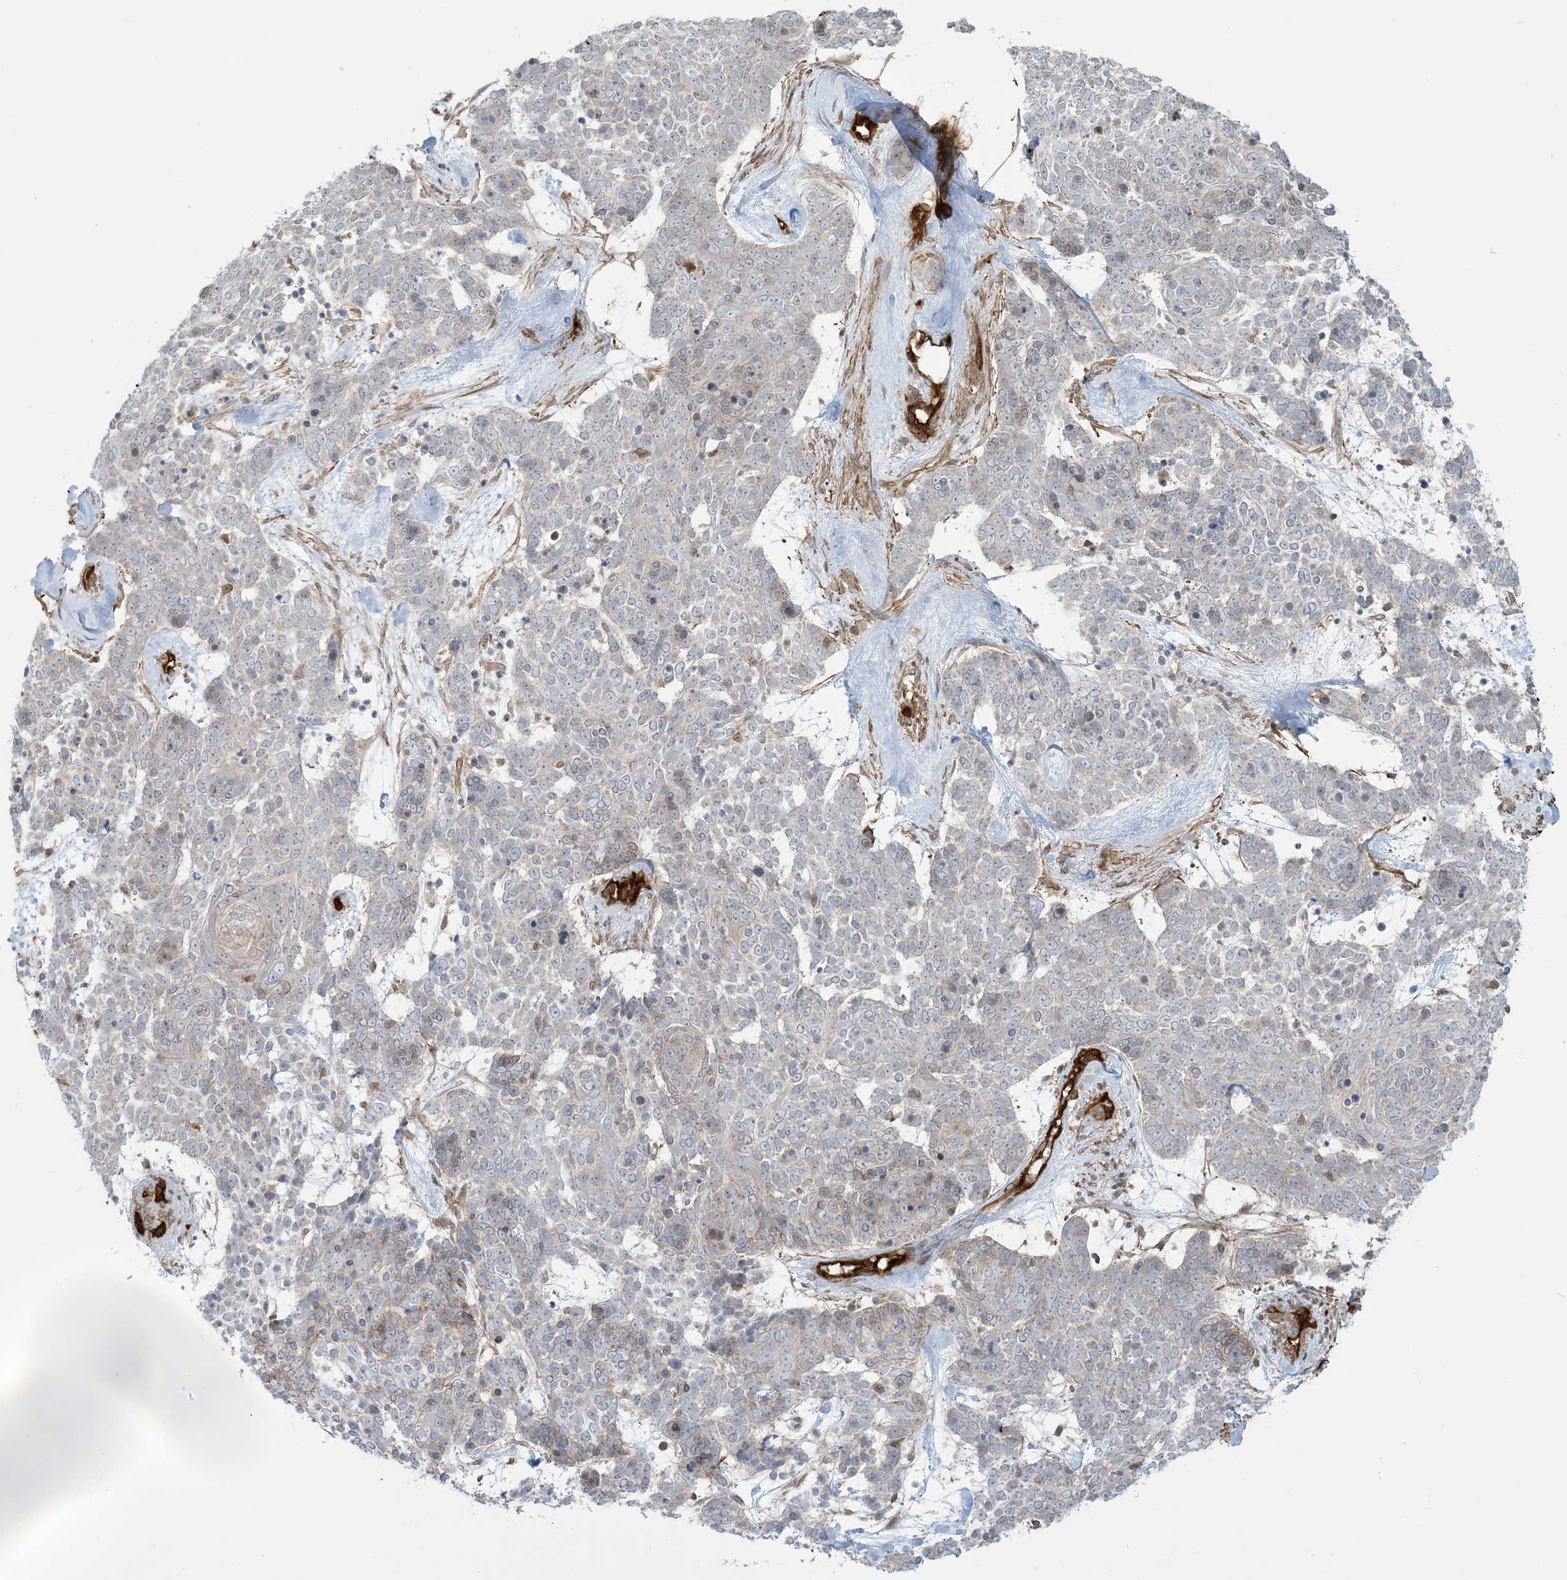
{"staining": {"intensity": "negative", "quantity": "none", "location": "none"}, "tissue": "skin cancer", "cell_type": "Tumor cells", "image_type": "cancer", "snomed": [{"axis": "morphology", "description": "Basal cell carcinoma"}, {"axis": "topography", "description": "Skin"}], "caption": "Immunohistochemistry histopathology image of neoplastic tissue: skin cancer stained with DAB (3,3'-diaminobenzidine) reveals no significant protein positivity in tumor cells.", "gene": "PPM1F", "patient": {"sex": "female", "age": 81}}